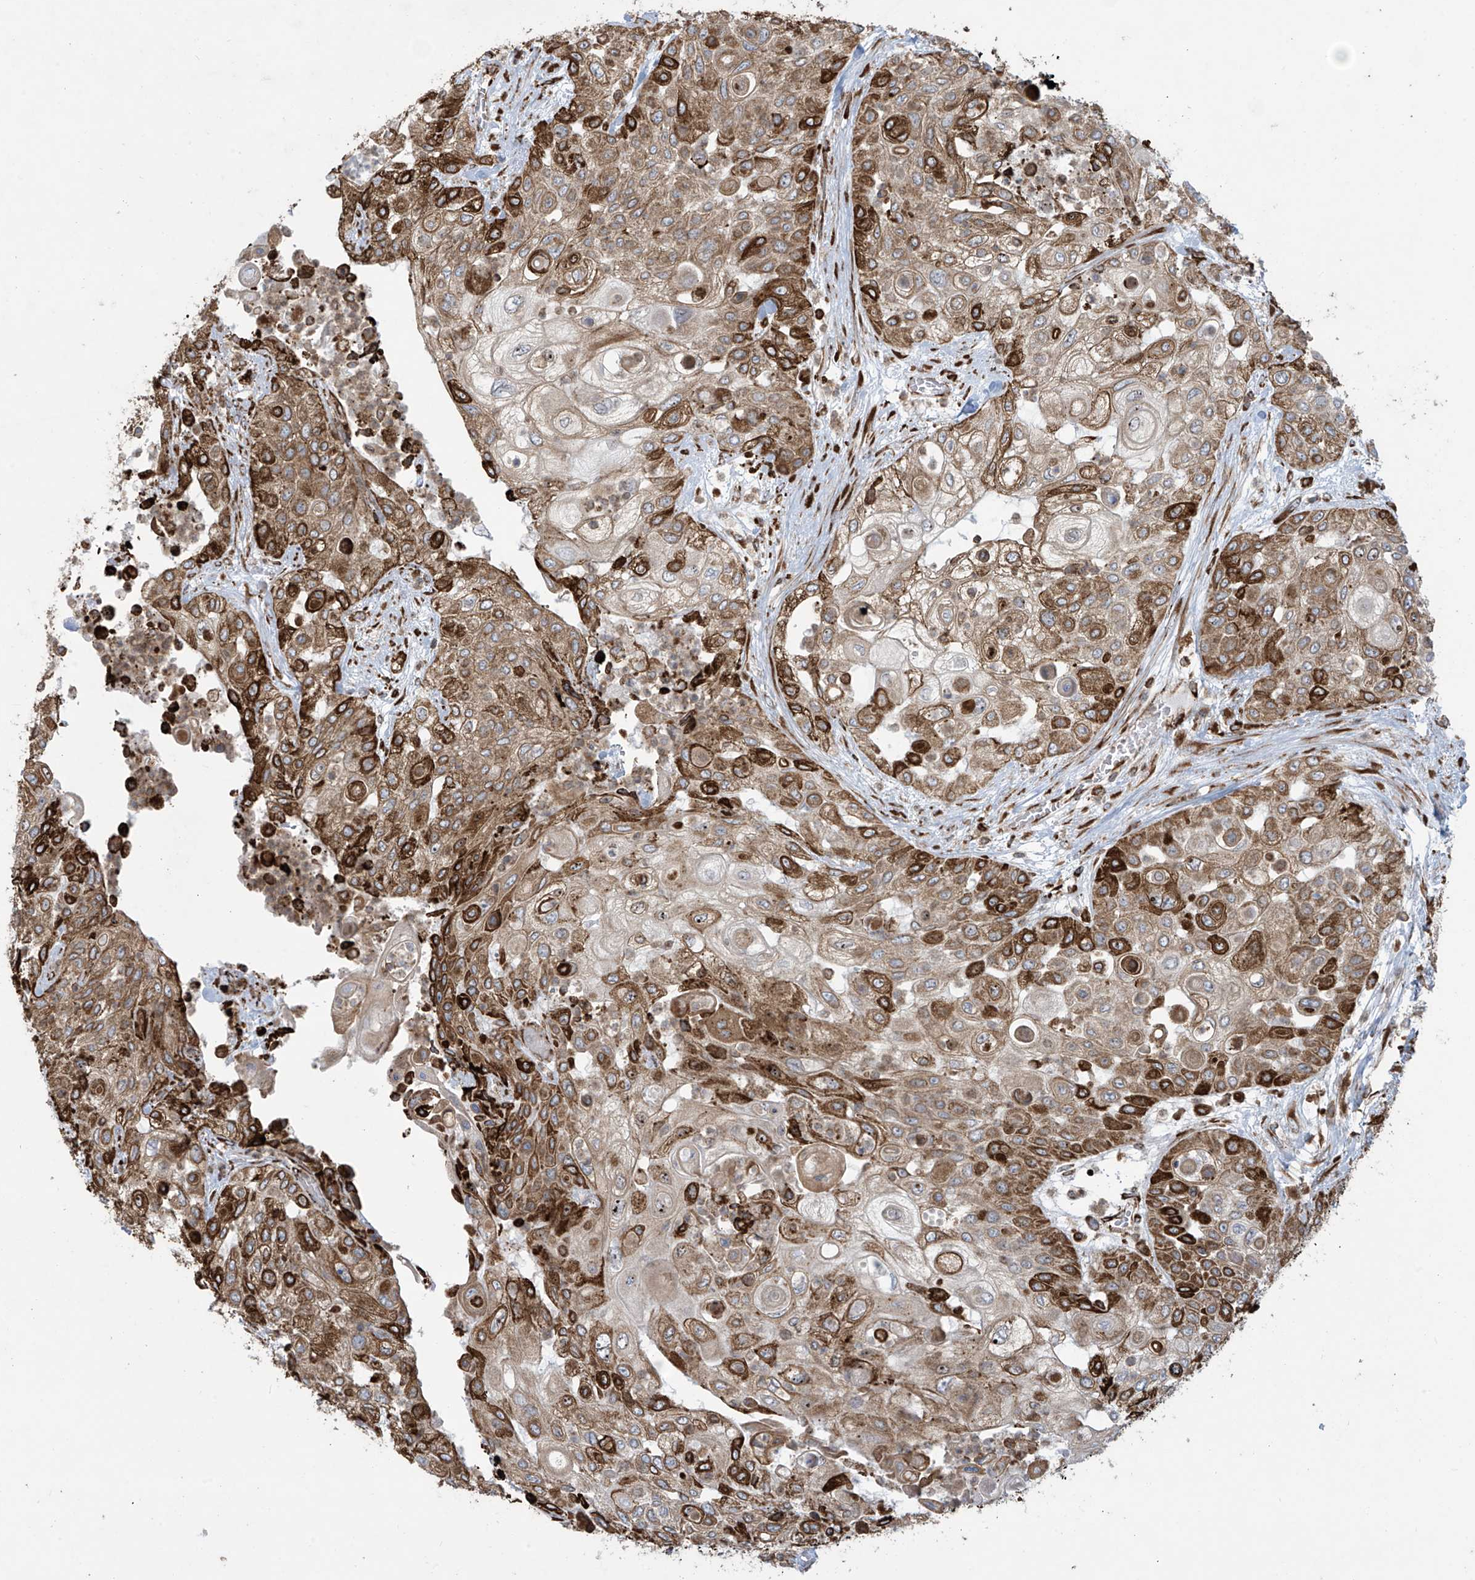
{"staining": {"intensity": "strong", "quantity": ">75%", "location": "cytoplasmic/membranous"}, "tissue": "urothelial cancer", "cell_type": "Tumor cells", "image_type": "cancer", "snomed": [{"axis": "morphology", "description": "Urothelial carcinoma, High grade"}, {"axis": "topography", "description": "Urinary bladder"}], "caption": "Urothelial carcinoma (high-grade) stained for a protein reveals strong cytoplasmic/membranous positivity in tumor cells.", "gene": "MX1", "patient": {"sex": "female", "age": 79}}